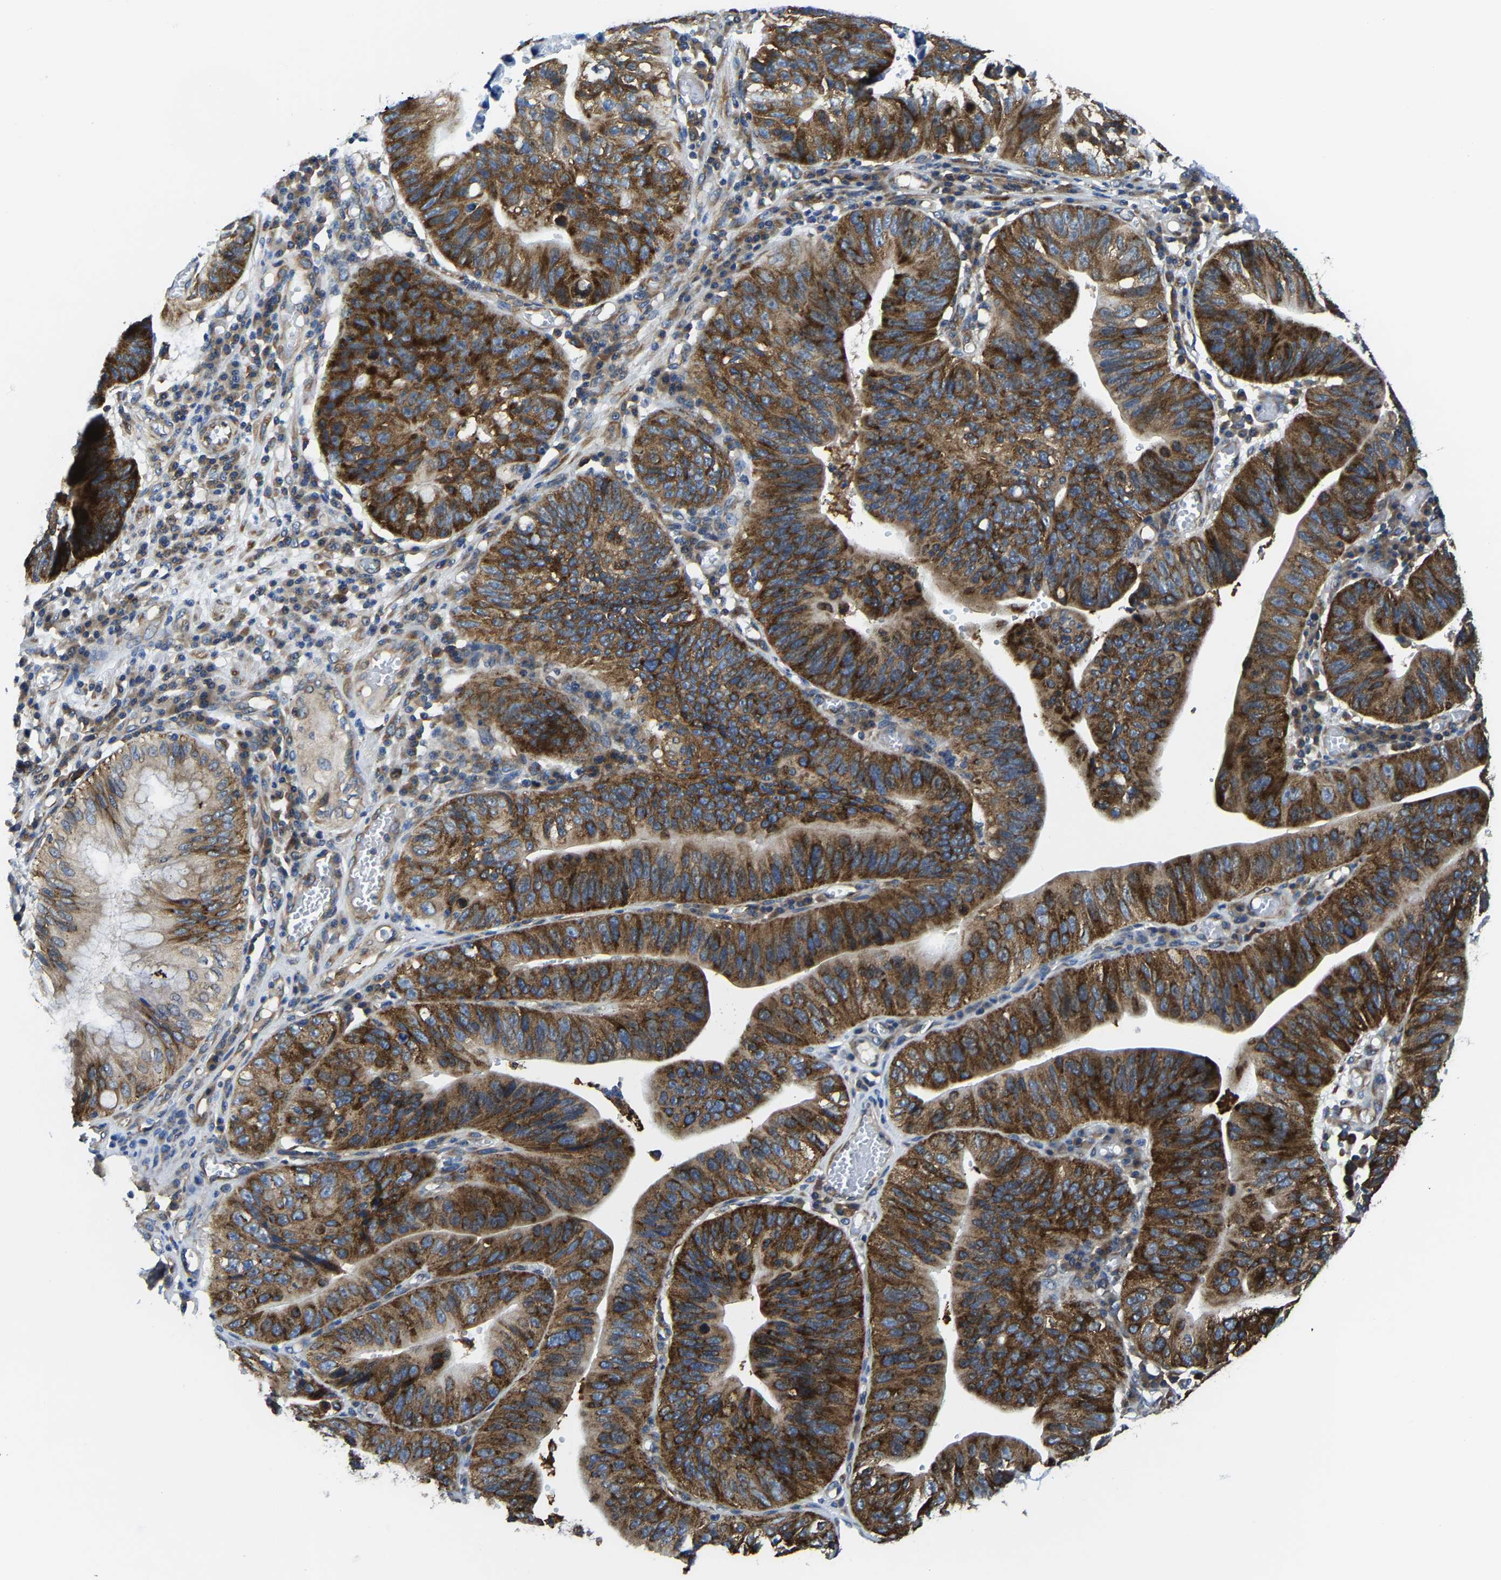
{"staining": {"intensity": "strong", "quantity": ">75%", "location": "cytoplasmic/membranous"}, "tissue": "stomach cancer", "cell_type": "Tumor cells", "image_type": "cancer", "snomed": [{"axis": "morphology", "description": "Adenocarcinoma, NOS"}, {"axis": "topography", "description": "Stomach"}], "caption": "IHC (DAB (3,3'-diaminobenzidine)) staining of stomach cancer (adenocarcinoma) exhibits strong cytoplasmic/membranous protein staining in about >75% of tumor cells.", "gene": "G3BP2", "patient": {"sex": "male", "age": 59}}